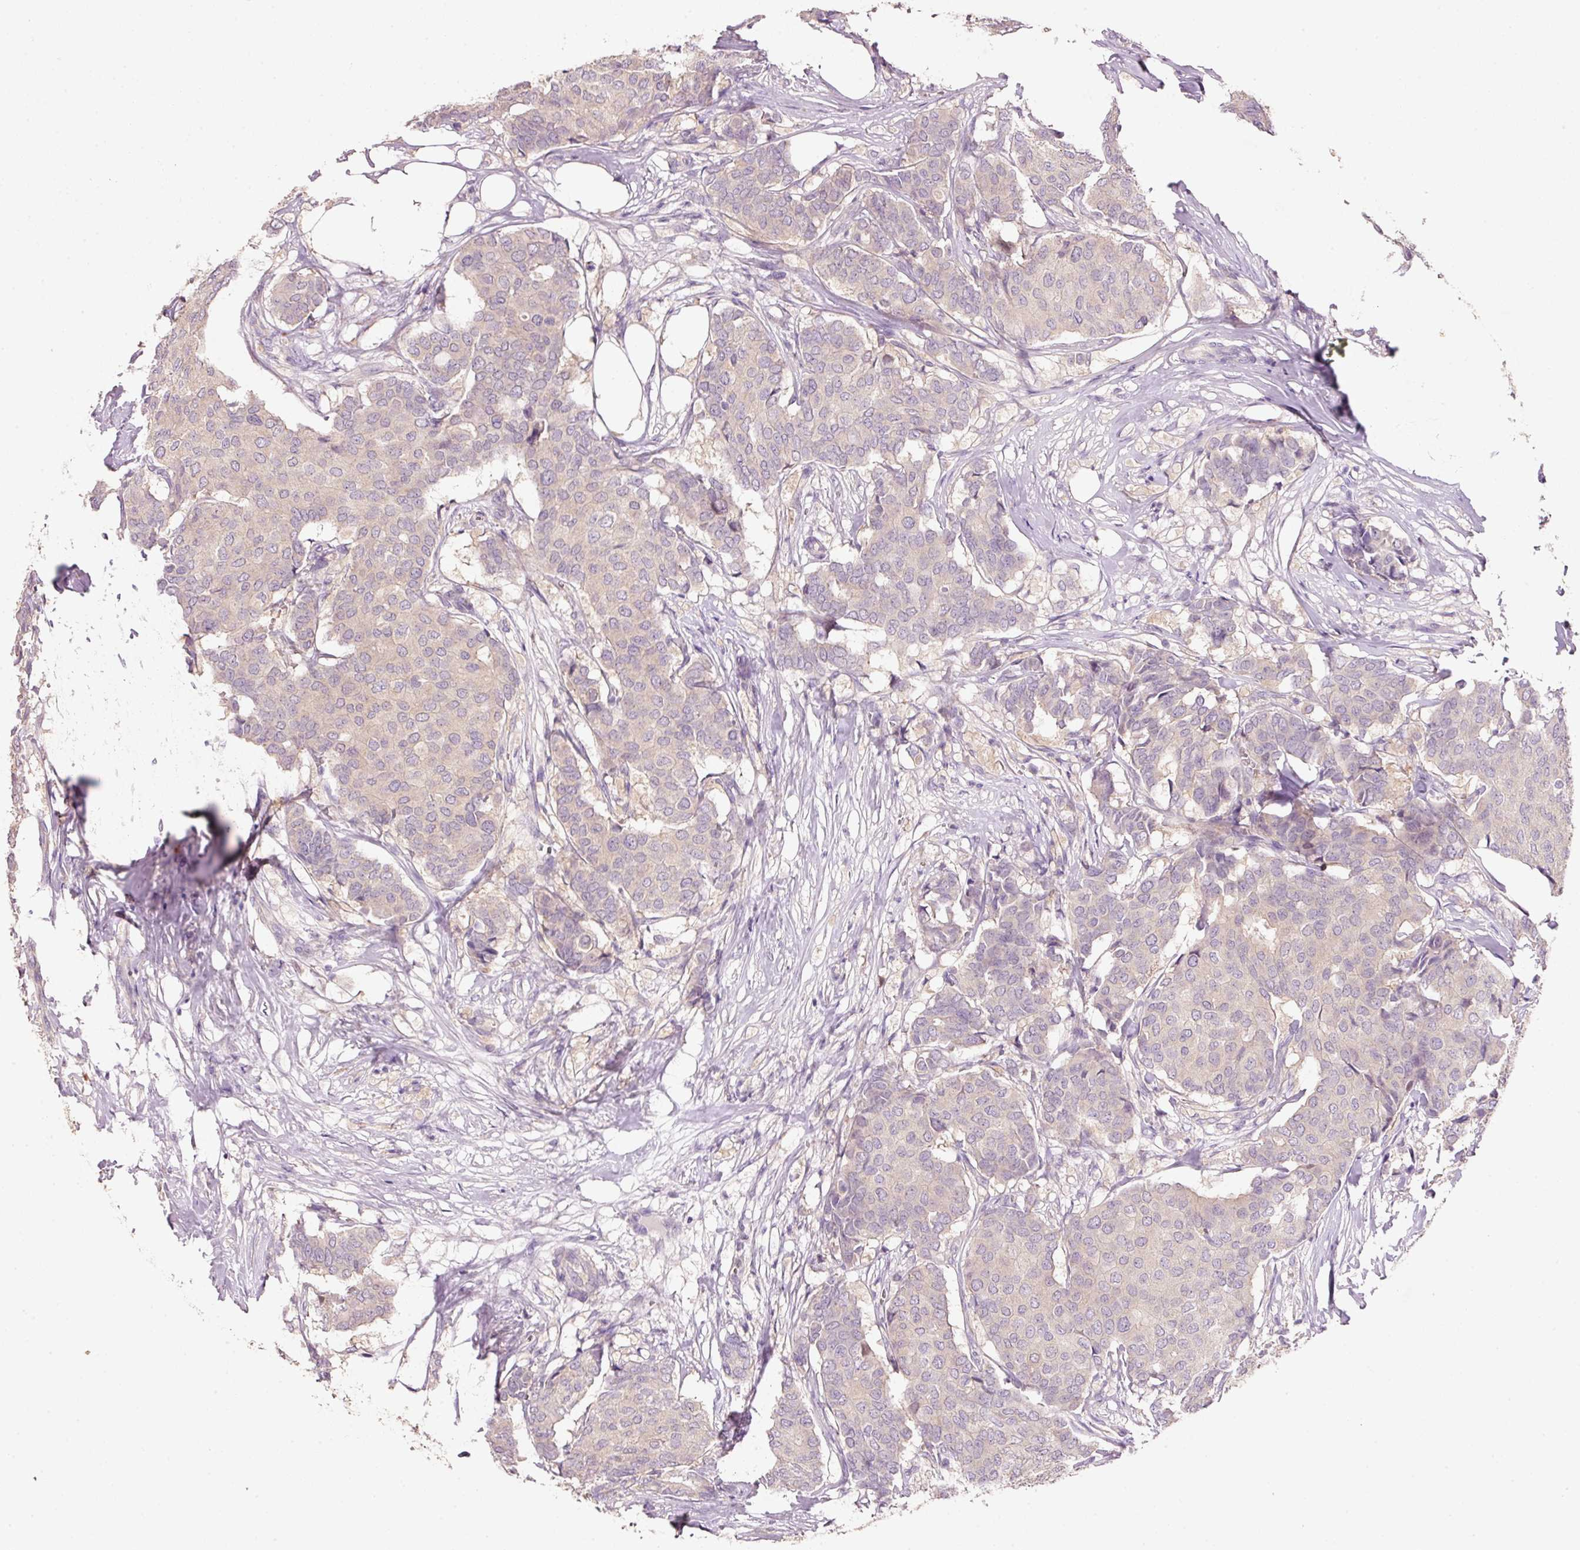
{"staining": {"intensity": "negative", "quantity": "none", "location": "none"}, "tissue": "breast cancer", "cell_type": "Tumor cells", "image_type": "cancer", "snomed": [{"axis": "morphology", "description": "Duct carcinoma"}, {"axis": "topography", "description": "Breast"}], "caption": "Immunohistochemical staining of breast cancer (intraductal carcinoma) shows no significant positivity in tumor cells.", "gene": "TENT5C", "patient": {"sex": "female", "age": 75}}